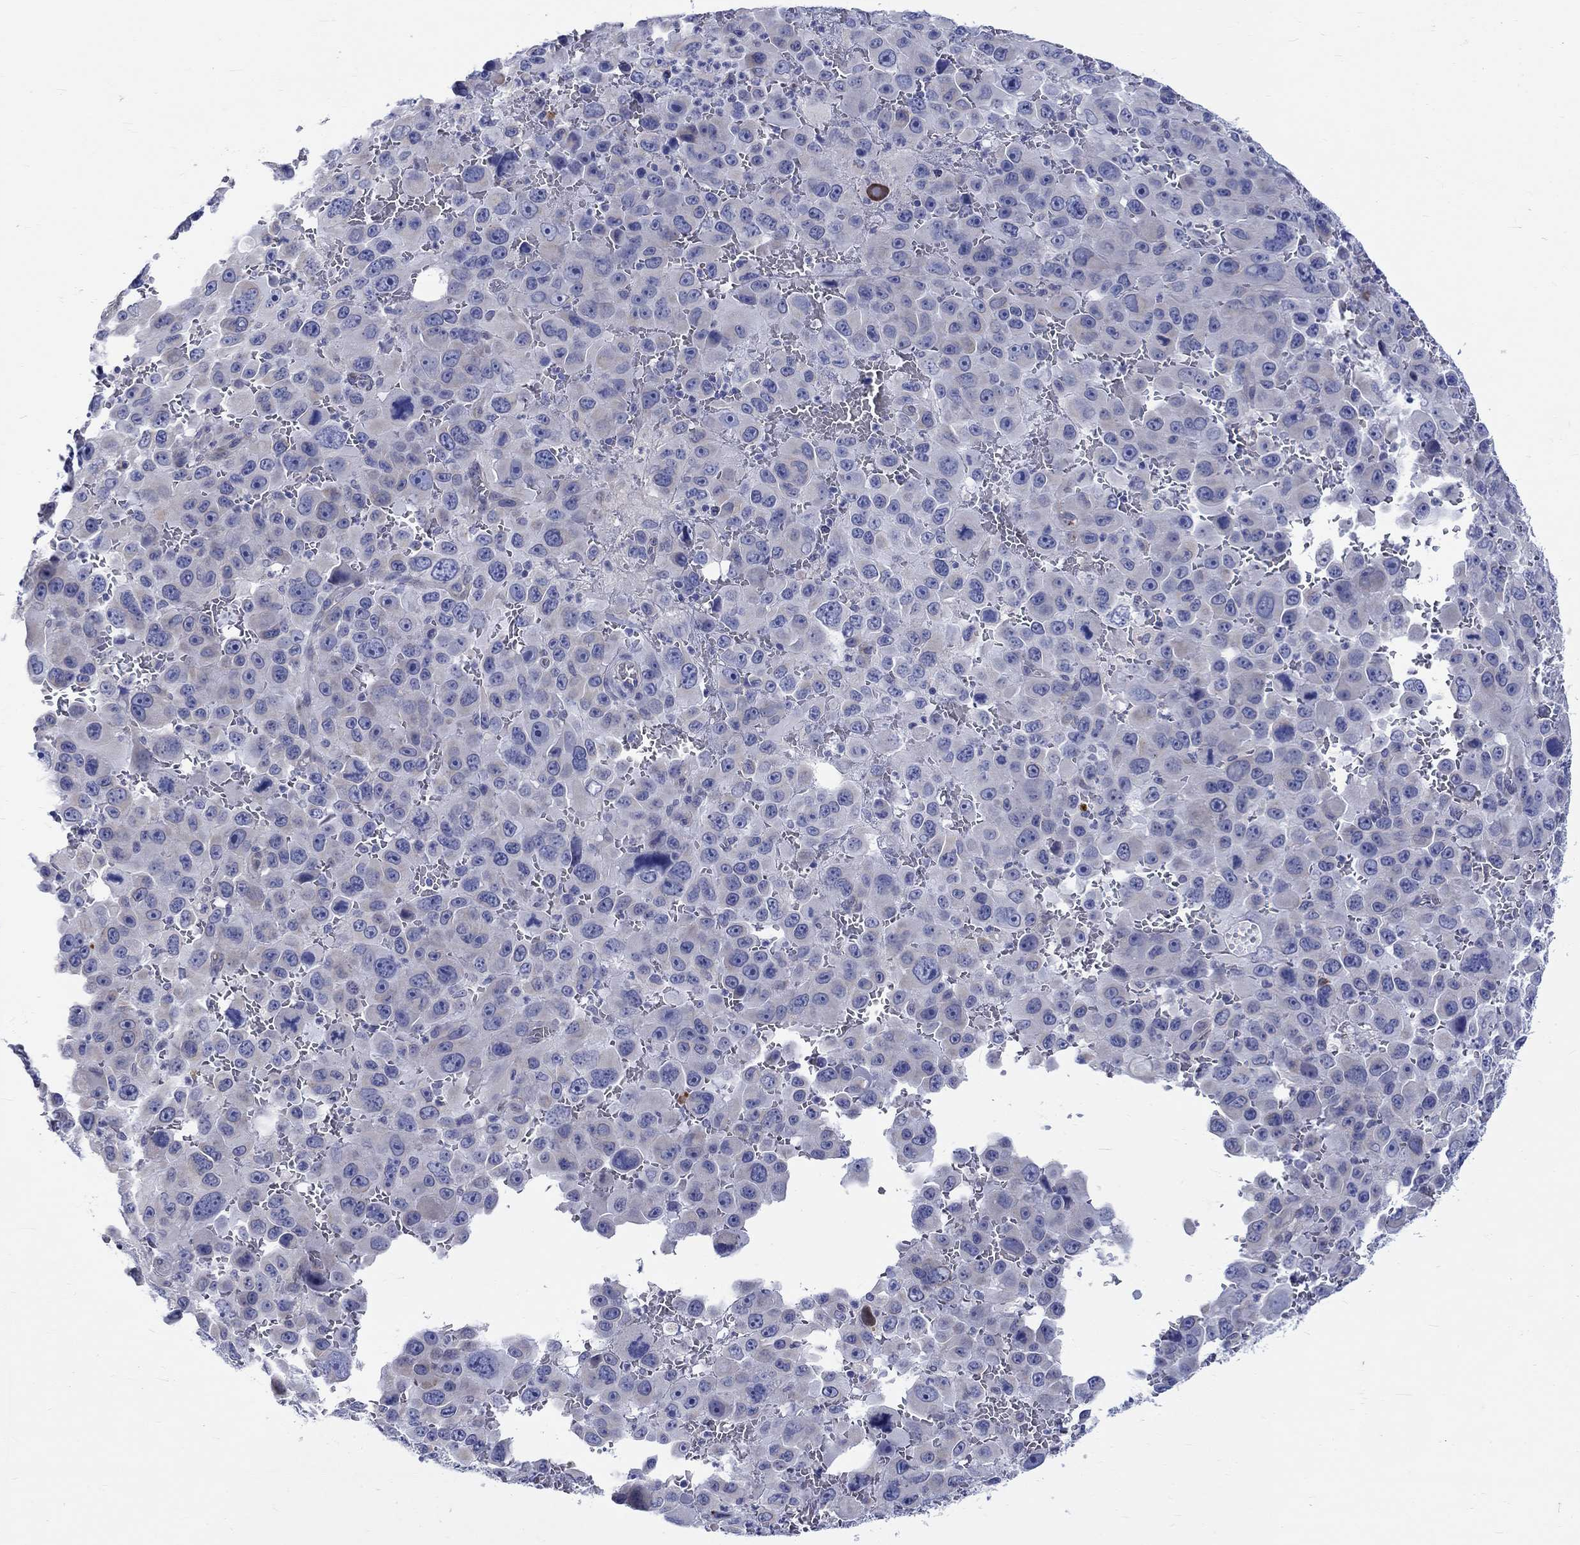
{"staining": {"intensity": "negative", "quantity": "none", "location": "none"}, "tissue": "melanoma", "cell_type": "Tumor cells", "image_type": "cancer", "snomed": [{"axis": "morphology", "description": "Malignant melanoma, NOS"}, {"axis": "topography", "description": "Skin"}], "caption": "Melanoma was stained to show a protein in brown. There is no significant staining in tumor cells.", "gene": "SH2D7", "patient": {"sex": "female", "age": 91}}